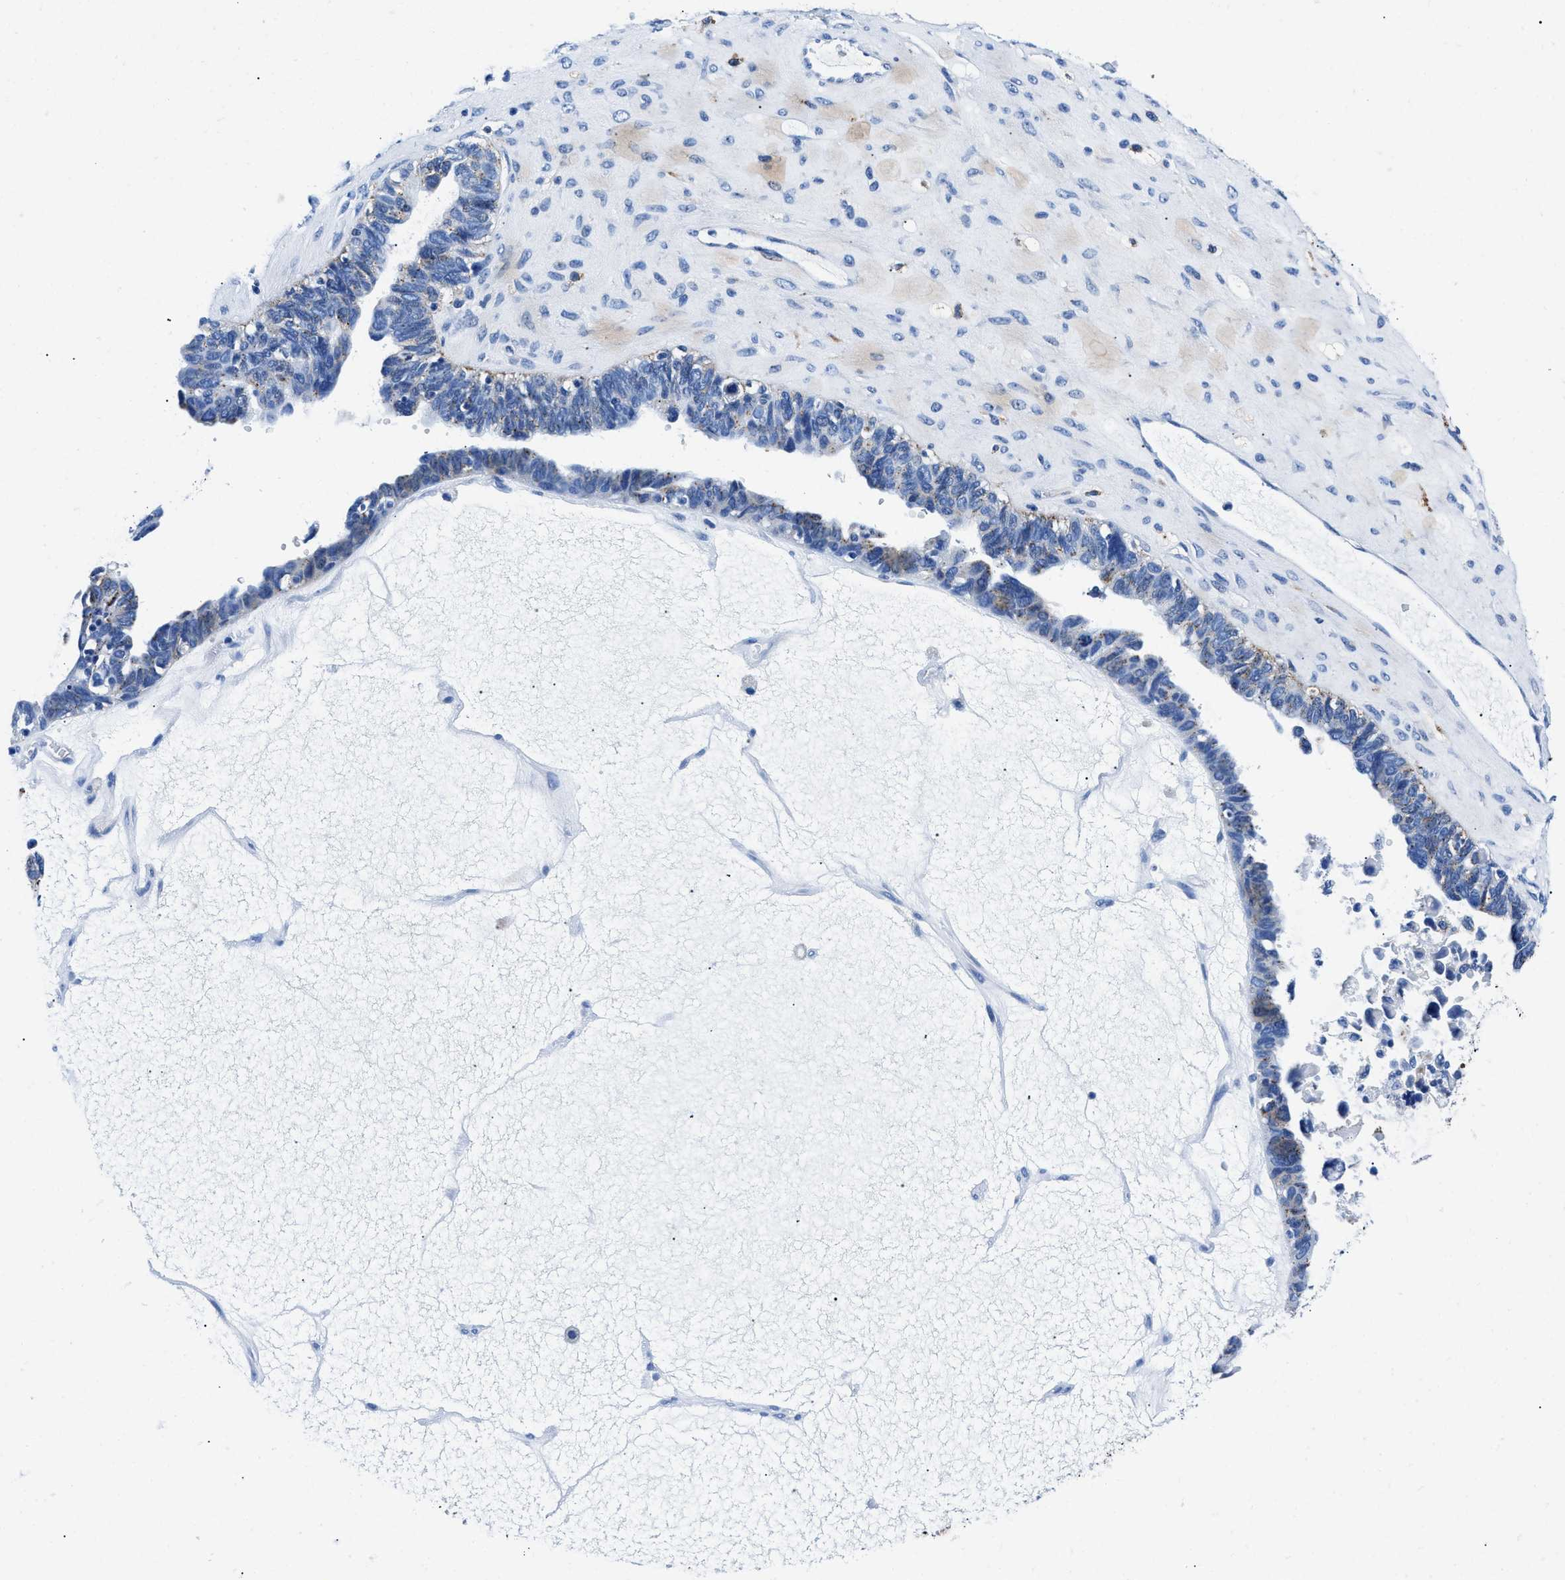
{"staining": {"intensity": "negative", "quantity": "none", "location": "none"}, "tissue": "ovarian cancer", "cell_type": "Tumor cells", "image_type": "cancer", "snomed": [{"axis": "morphology", "description": "Cystadenocarcinoma, serous, NOS"}, {"axis": "topography", "description": "Ovary"}], "caption": "Tumor cells are negative for brown protein staining in ovarian cancer (serous cystadenocarcinoma).", "gene": "OR14K1", "patient": {"sex": "female", "age": 79}}